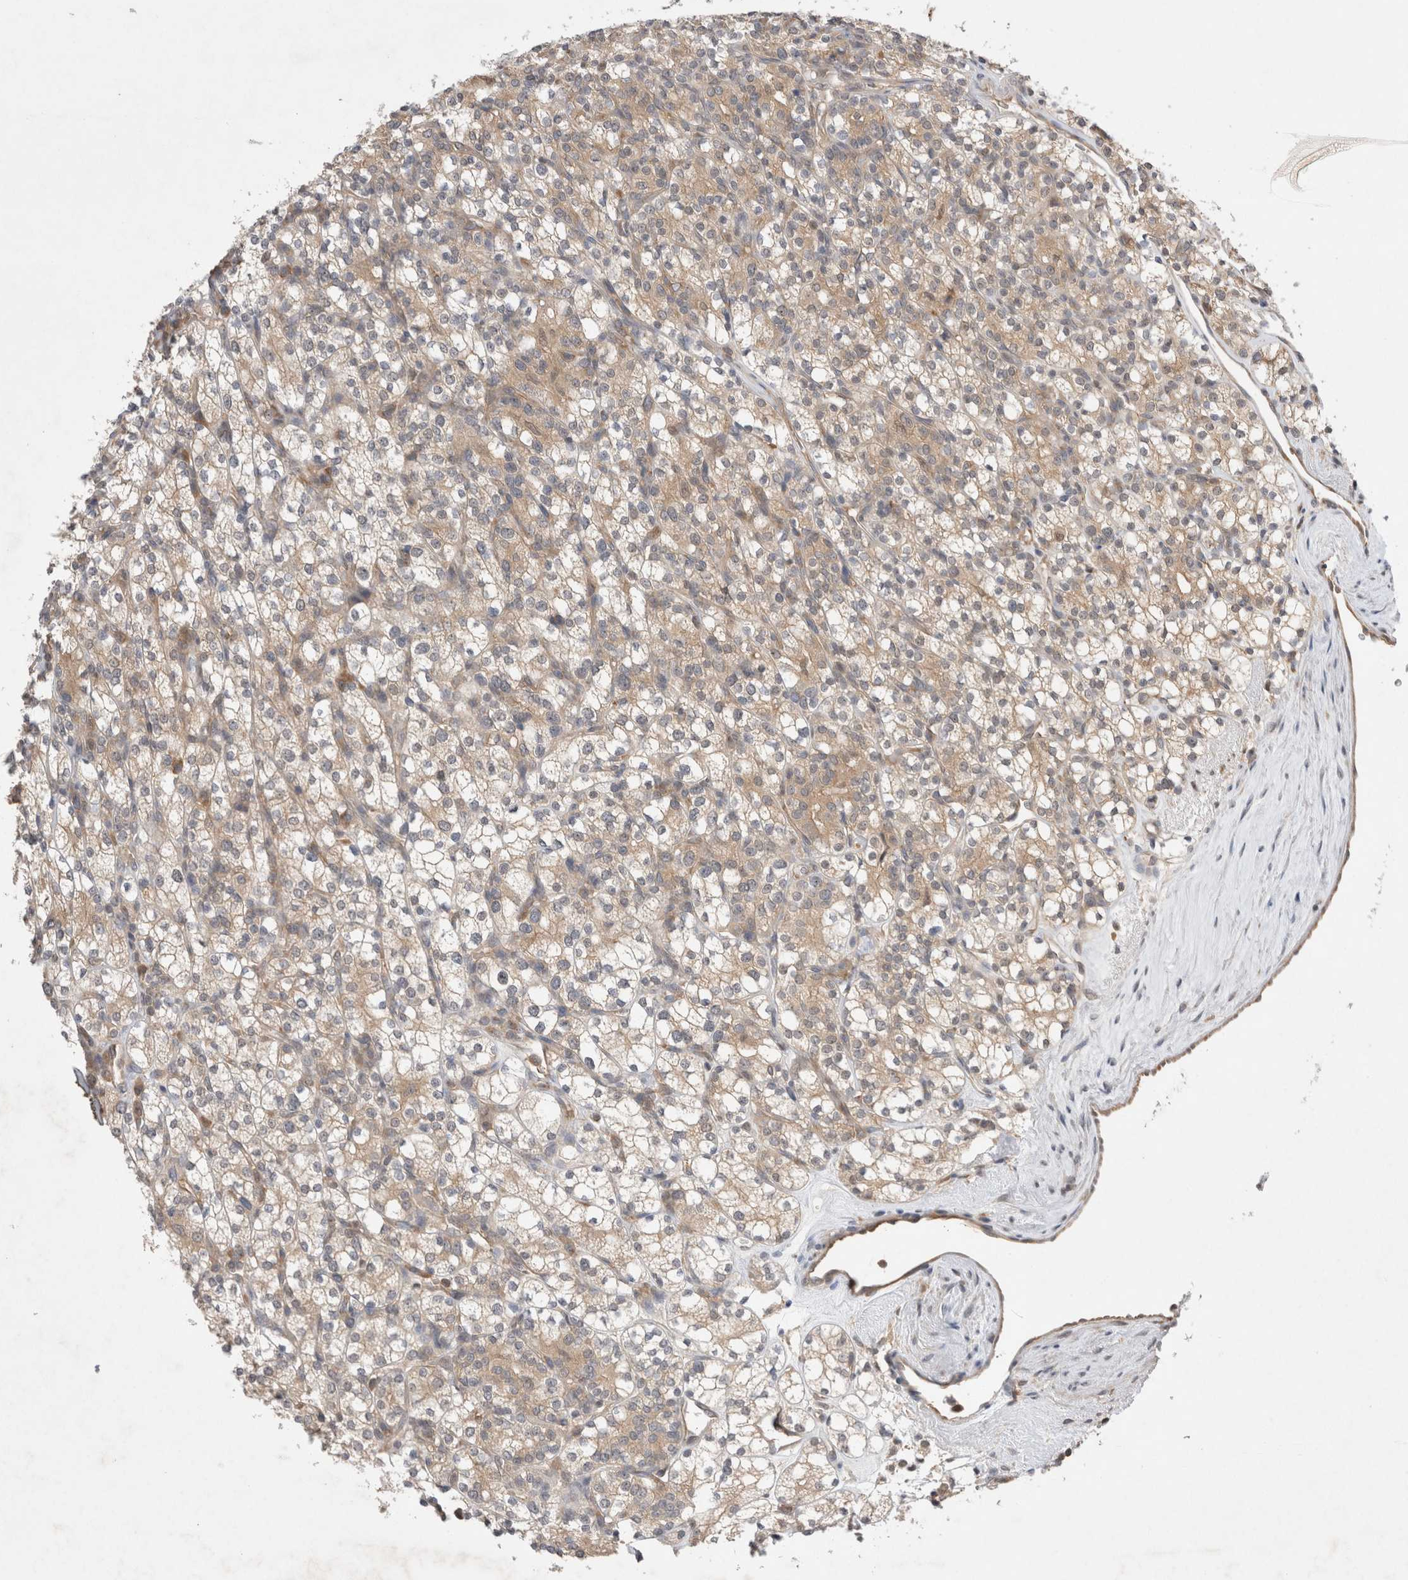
{"staining": {"intensity": "weak", "quantity": "25%-75%", "location": "cytoplasmic/membranous"}, "tissue": "renal cancer", "cell_type": "Tumor cells", "image_type": "cancer", "snomed": [{"axis": "morphology", "description": "Adenocarcinoma, NOS"}, {"axis": "topography", "description": "Kidney"}], "caption": "Renal cancer was stained to show a protein in brown. There is low levels of weak cytoplasmic/membranous staining in approximately 25%-75% of tumor cells.", "gene": "EIF3E", "patient": {"sex": "male", "age": 77}}